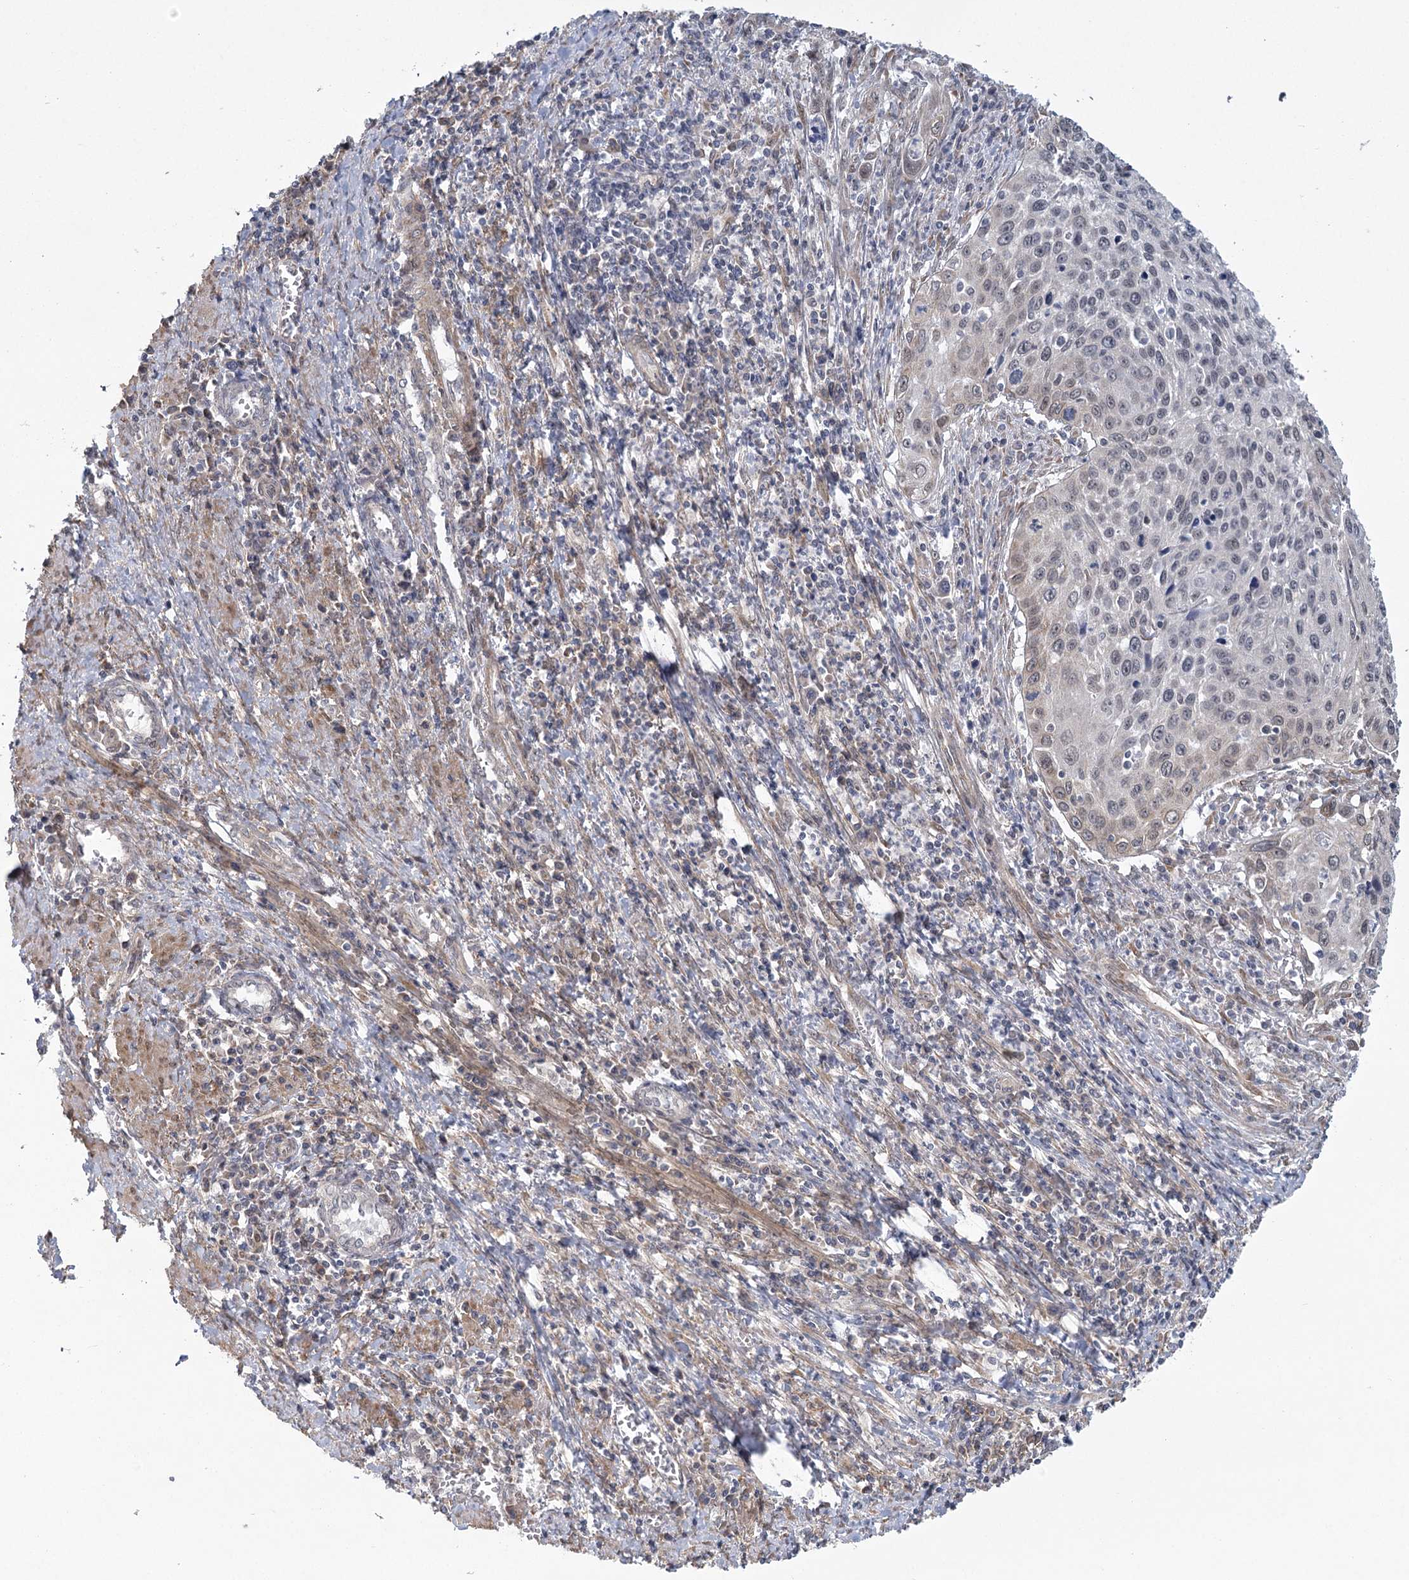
{"staining": {"intensity": "negative", "quantity": "none", "location": "none"}, "tissue": "cervical cancer", "cell_type": "Tumor cells", "image_type": "cancer", "snomed": [{"axis": "morphology", "description": "Squamous cell carcinoma, NOS"}, {"axis": "topography", "description": "Cervix"}], "caption": "A histopathology image of human cervical squamous cell carcinoma is negative for staining in tumor cells.", "gene": "MED28", "patient": {"sex": "female", "age": 32}}